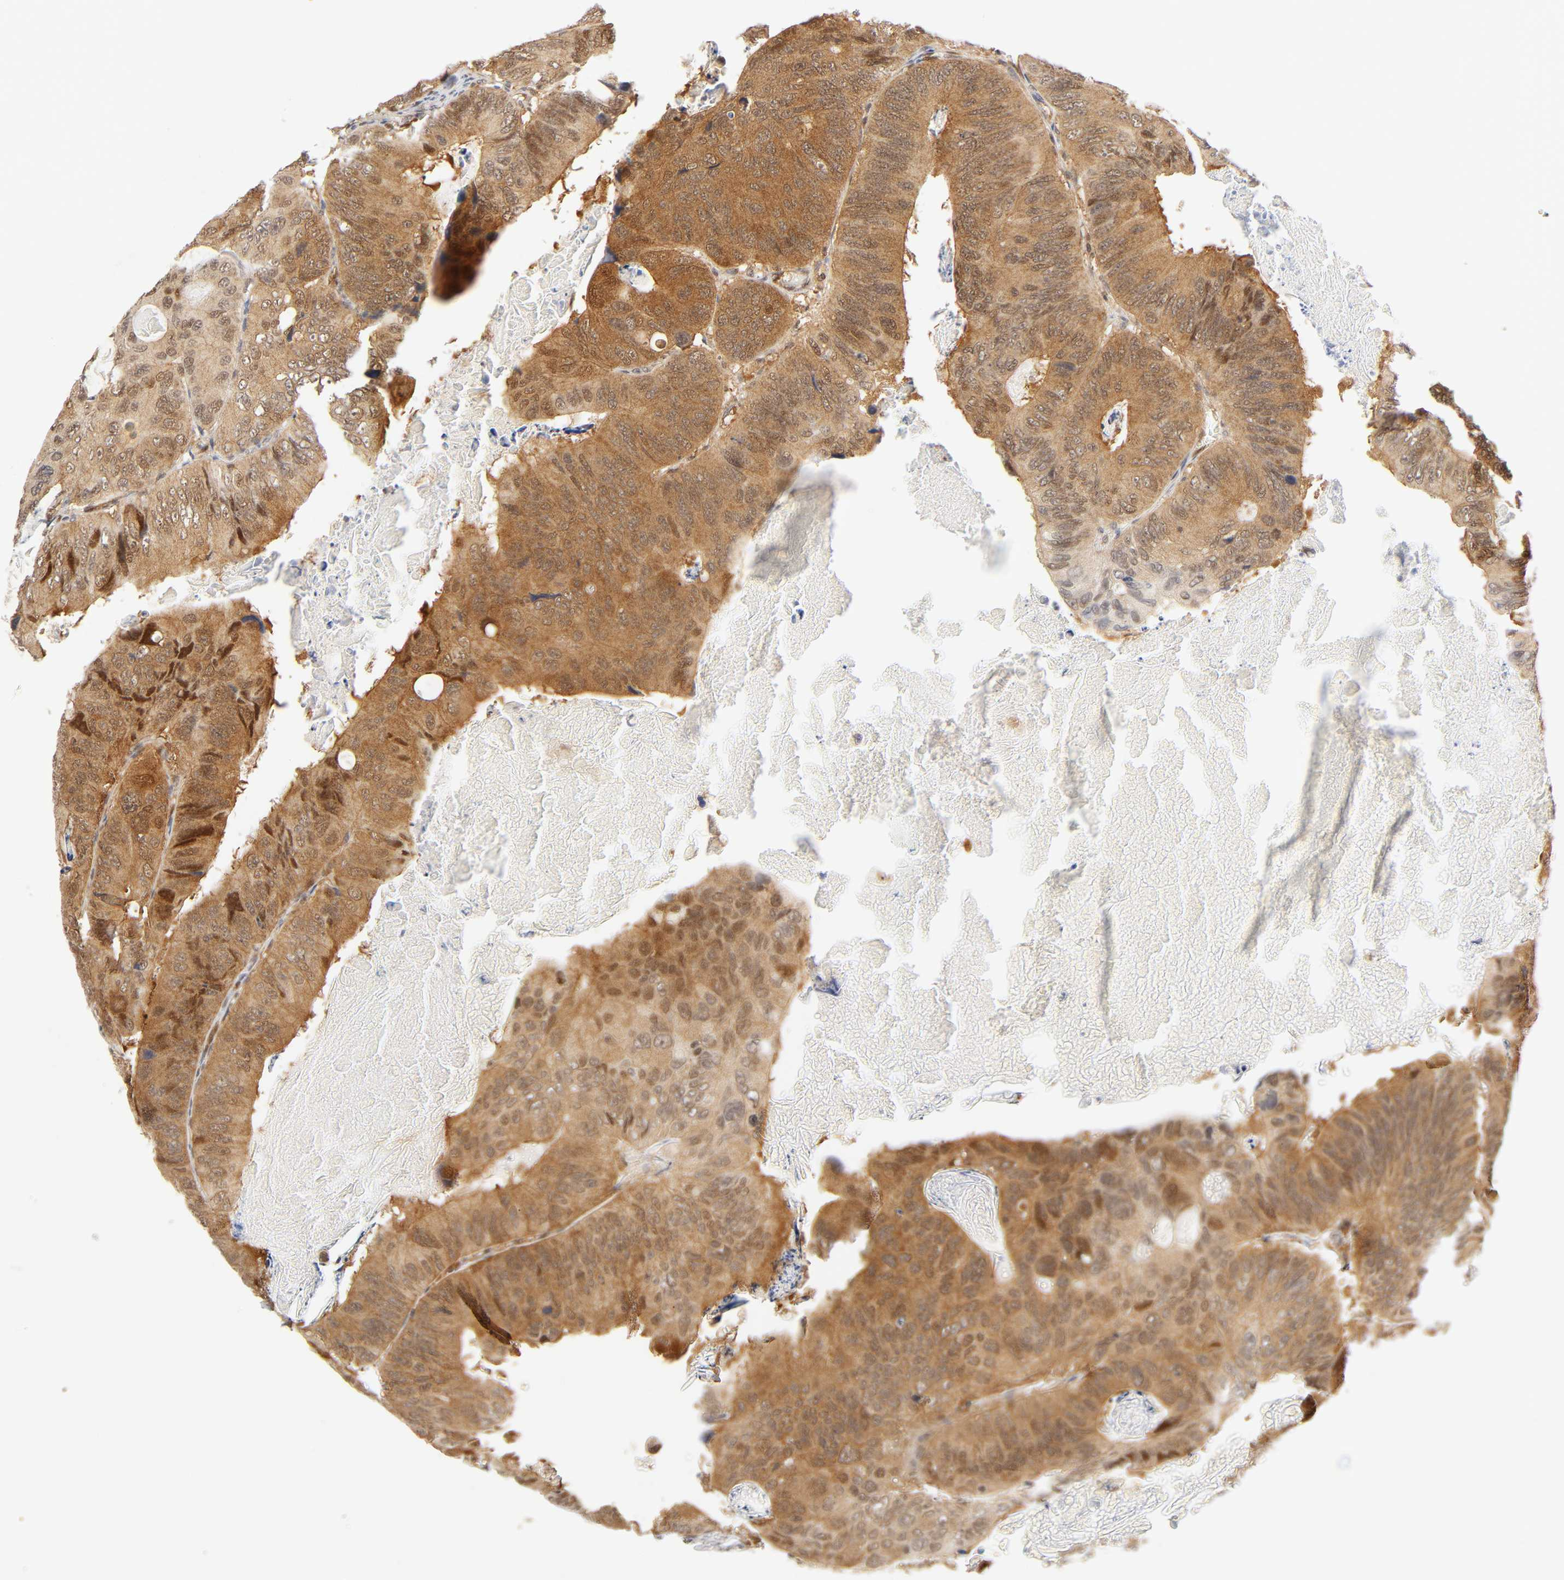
{"staining": {"intensity": "moderate", "quantity": ">75%", "location": "cytoplasmic/membranous,nuclear"}, "tissue": "colorectal cancer", "cell_type": "Tumor cells", "image_type": "cancer", "snomed": [{"axis": "morphology", "description": "Adenocarcinoma, NOS"}, {"axis": "topography", "description": "Colon"}], "caption": "A photomicrograph of colorectal cancer (adenocarcinoma) stained for a protein displays moderate cytoplasmic/membranous and nuclear brown staining in tumor cells. The staining was performed using DAB to visualize the protein expression in brown, while the nuclei were stained in blue with hematoxylin (Magnification: 20x).", "gene": "CDC37", "patient": {"sex": "female", "age": 55}}